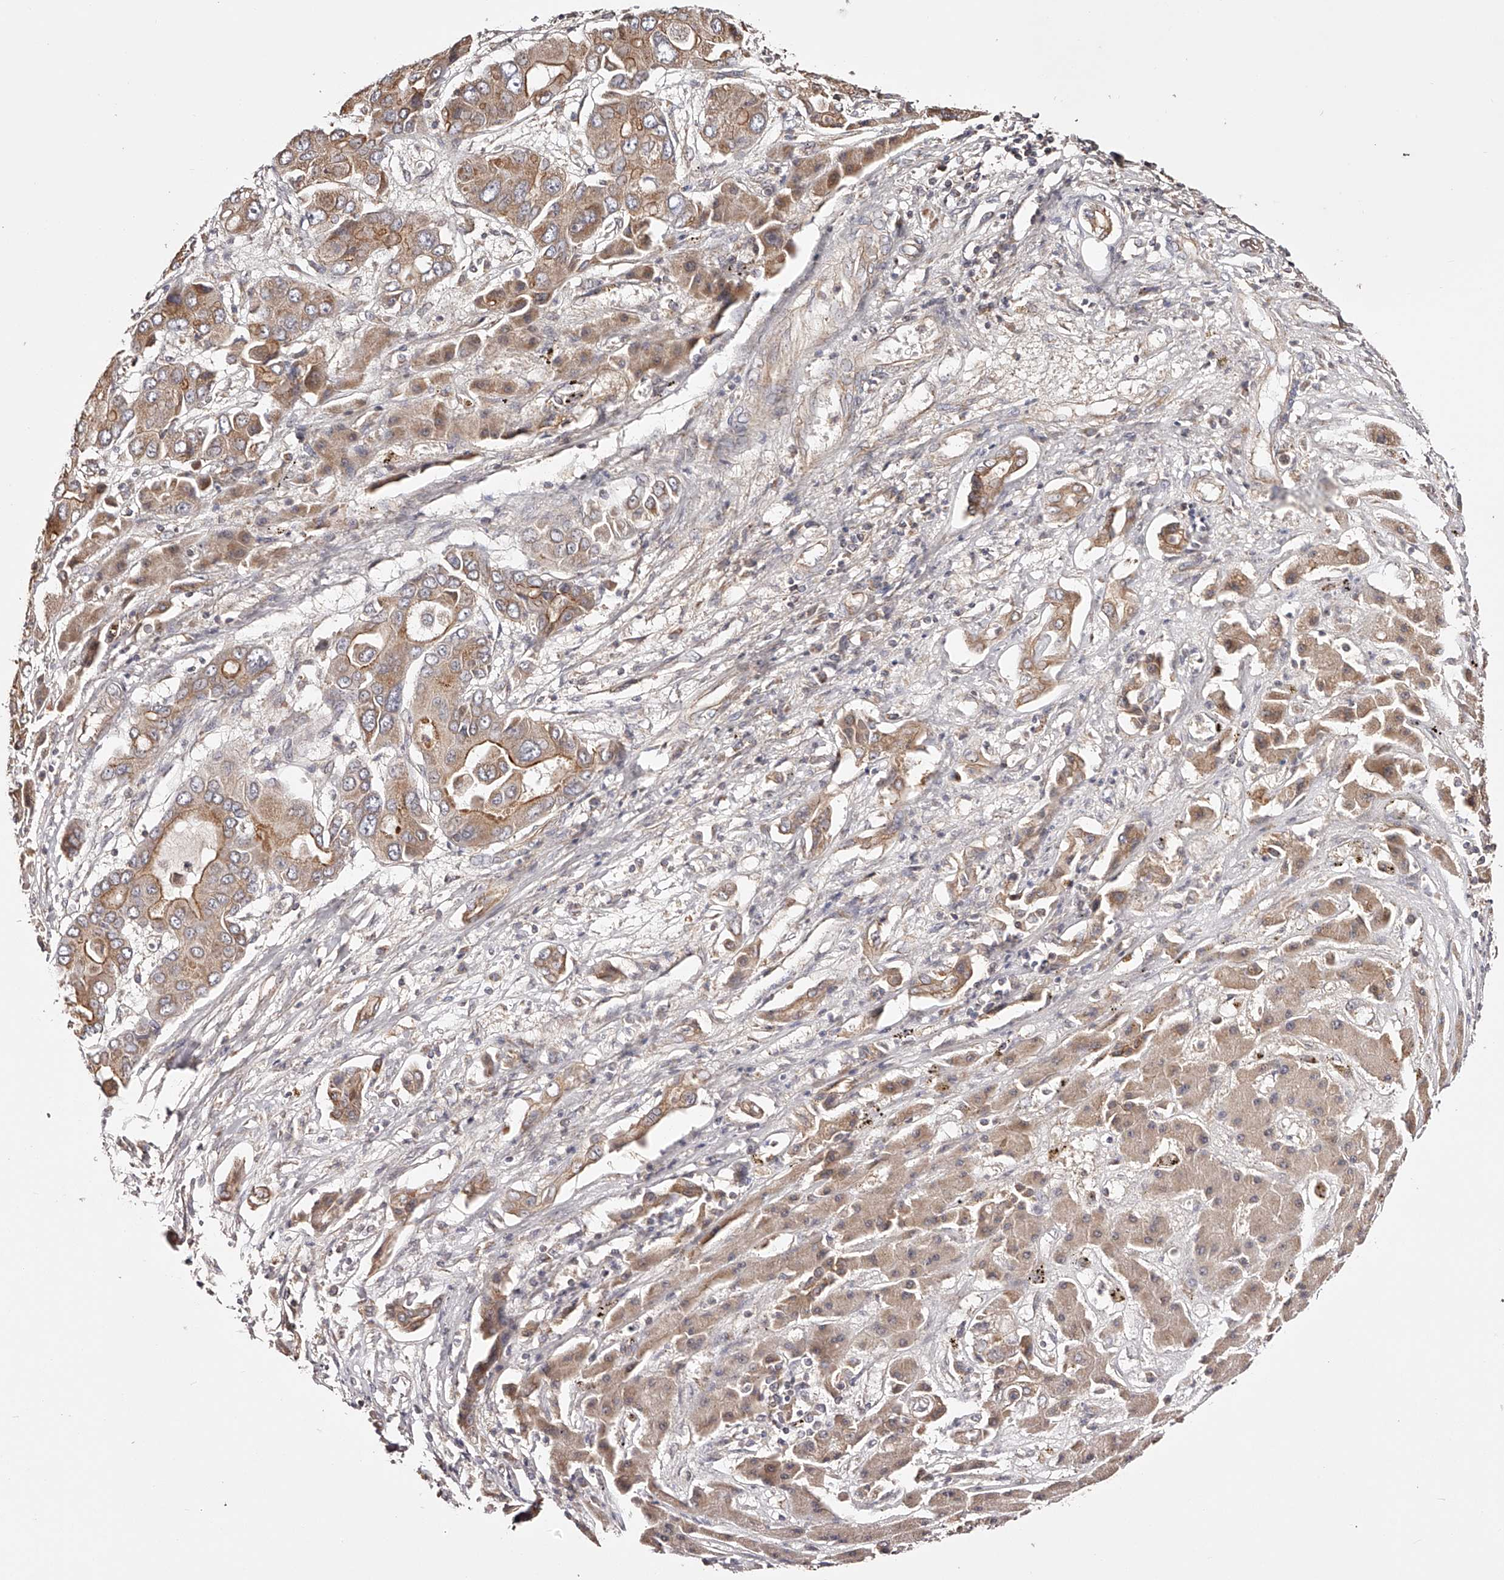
{"staining": {"intensity": "moderate", "quantity": ">75%", "location": "cytoplasmic/membranous"}, "tissue": "liver cancer", "cell_type": "Tumor cells", "image_type": "cancer", "snomed": [{"axis": "morphology", "description": "Cholangiocarcinoma"}, {"axis": "topography", "description": "Liver"}], "caption": "About >75% of tumor cells in human liver cancer show moderate cytoplasmic/membranous protein positivity as visualized by brown immunohistochemical staining.", "gene": "USP21", "patient": {"sex": "male", "age": 67}}